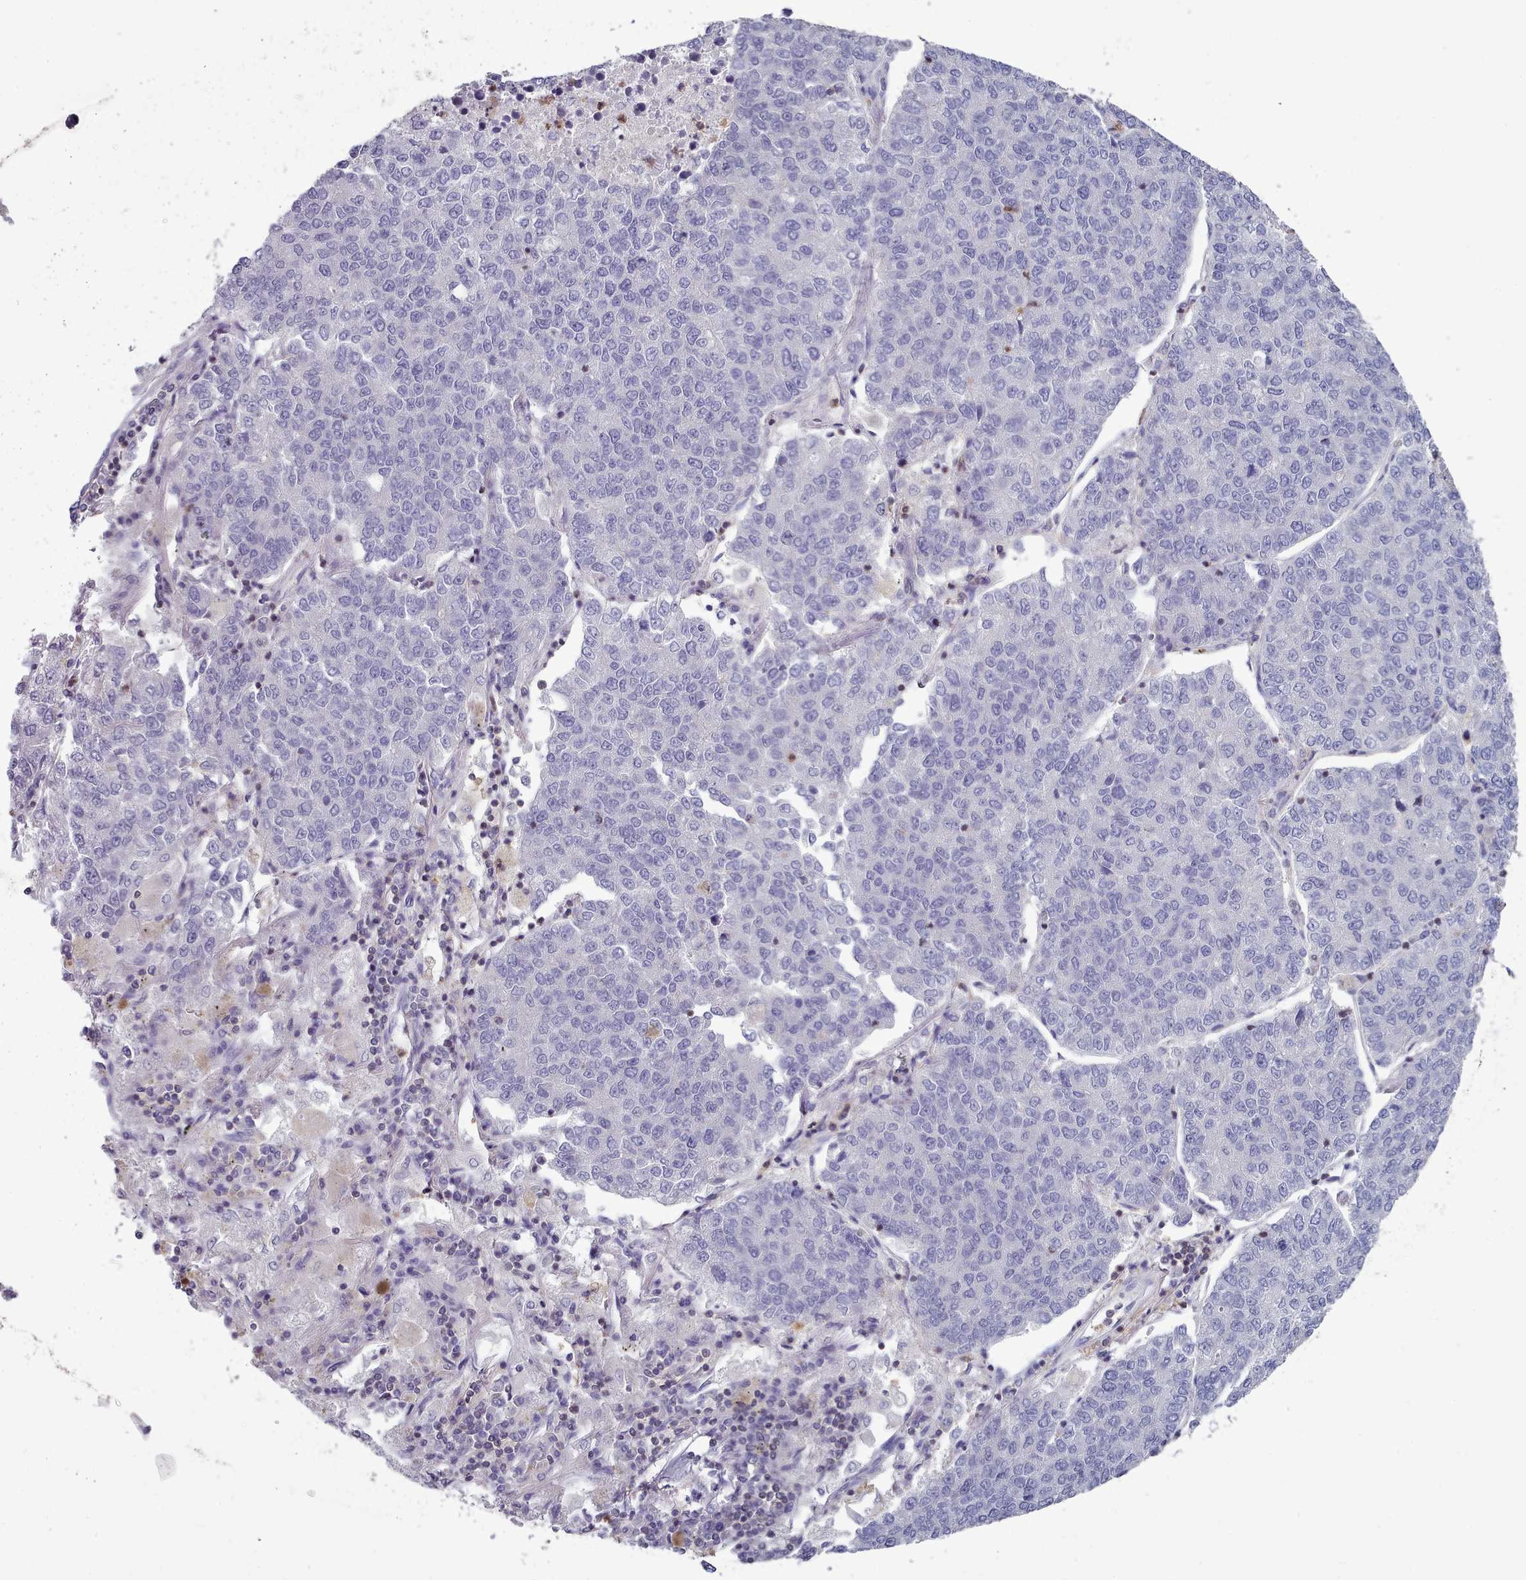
{"staining": {"intensity": "negative", "quantity": "none", "location": "none"}, "tissue": "lung cancer", "cell_type": "Tumor cells", "image_type": "cancer", "snomed": [{"axis": "morphology", "description": "Adenocarcinoma, NOS"}, {"axis": "topography", "description": "Lung"}], "caption": "An image of human lung cancer is negative for staining in tumor cells.", "gene": "RAC2", "patient": {"sex": "male", "age": 49}}